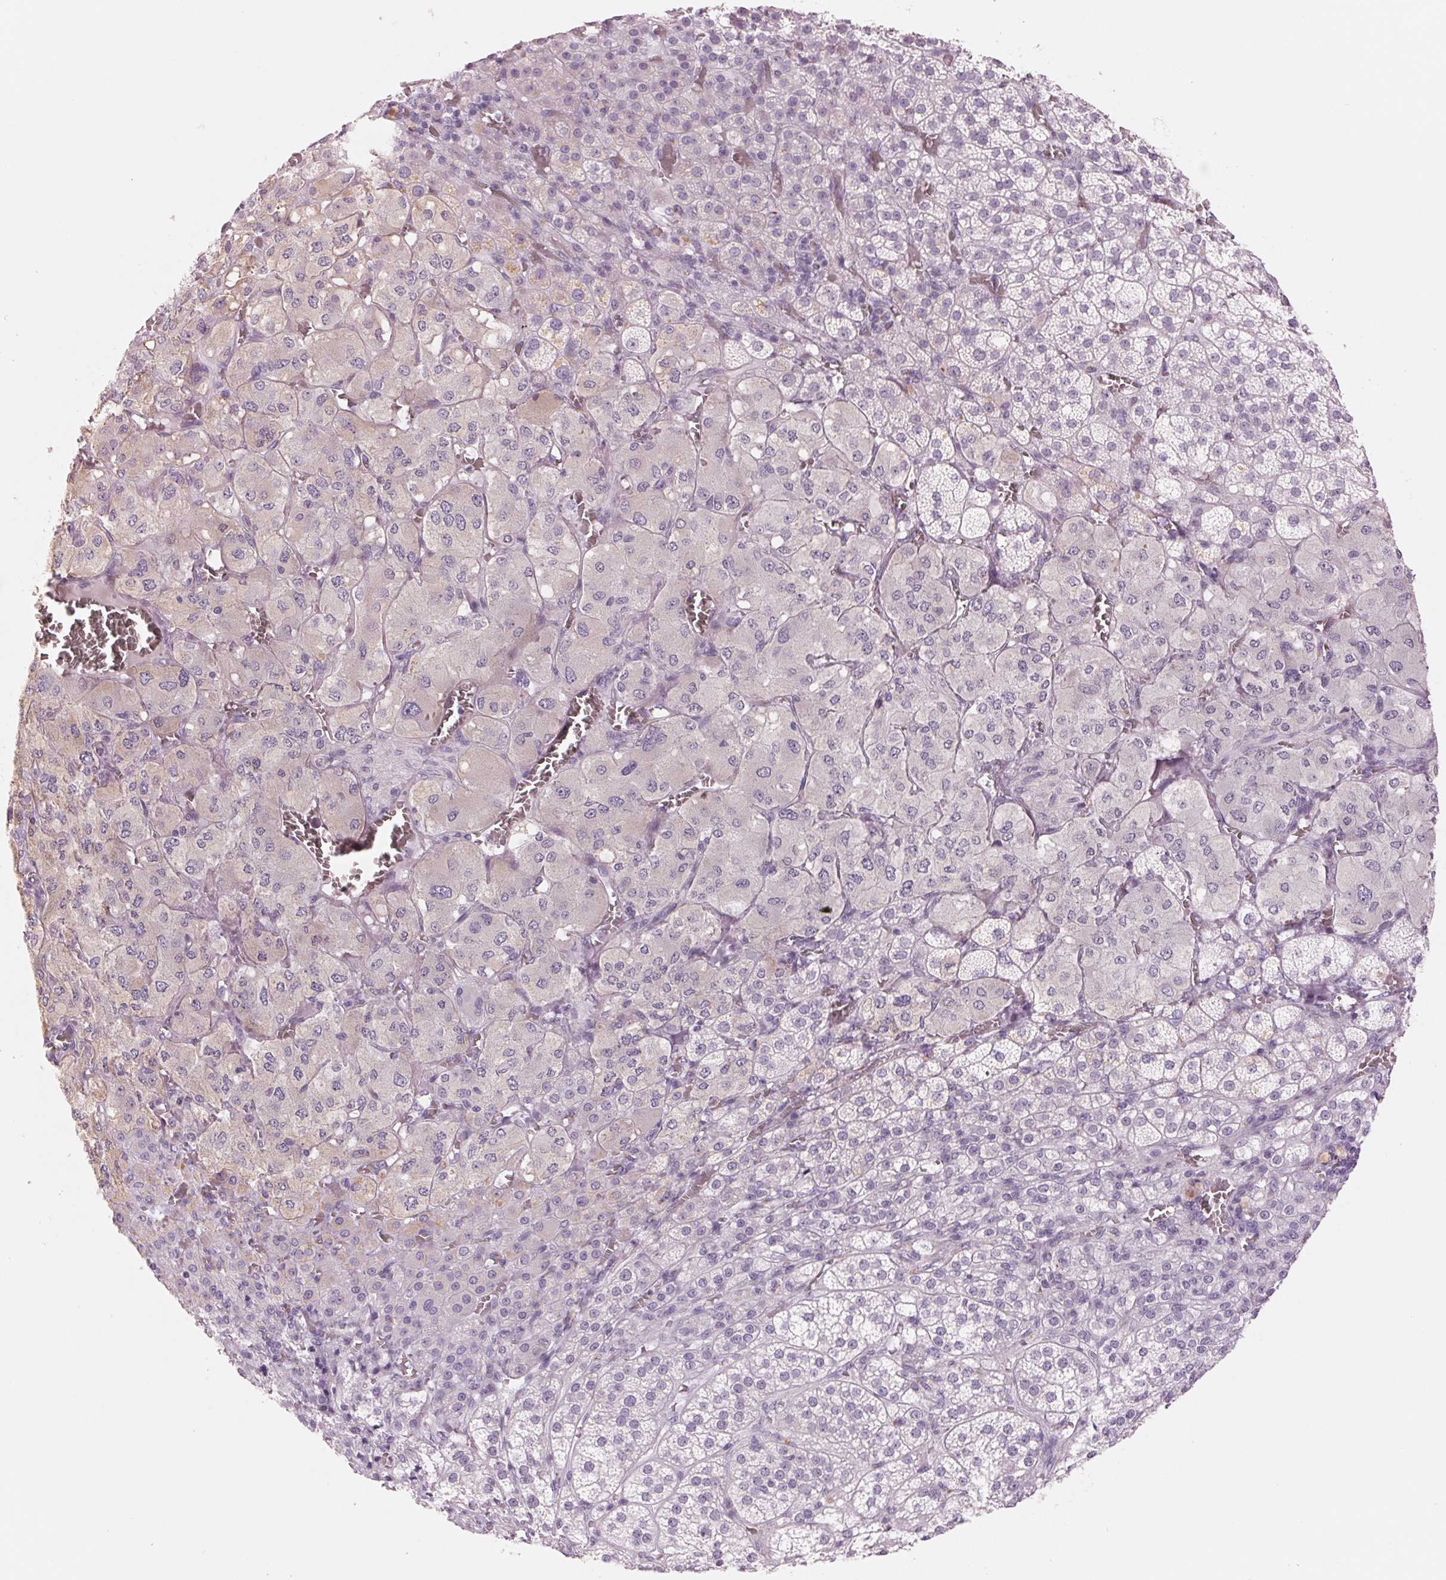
{"staining": {"intensity": "weak", "quantity": "<25%", "location": "cytoplasmic/membranous"}, "tissue": "adrenal gland", "cell_type": "Glandular cells", "image_type": "normal", "snomed": [{"axis": "morphology", "description": "Normal tissue, NOS"}, {"axis": "topography", "description": "Adrenal gland"}], "caption": "Immunohistochemistry (IHC) micrograph of benign adrenal gland: human adrenal gland stained with DAB shows no significant protein expression in glandular cells.", "gene": "GALNT7", "patient": {"sex": "female", "age": 60}}